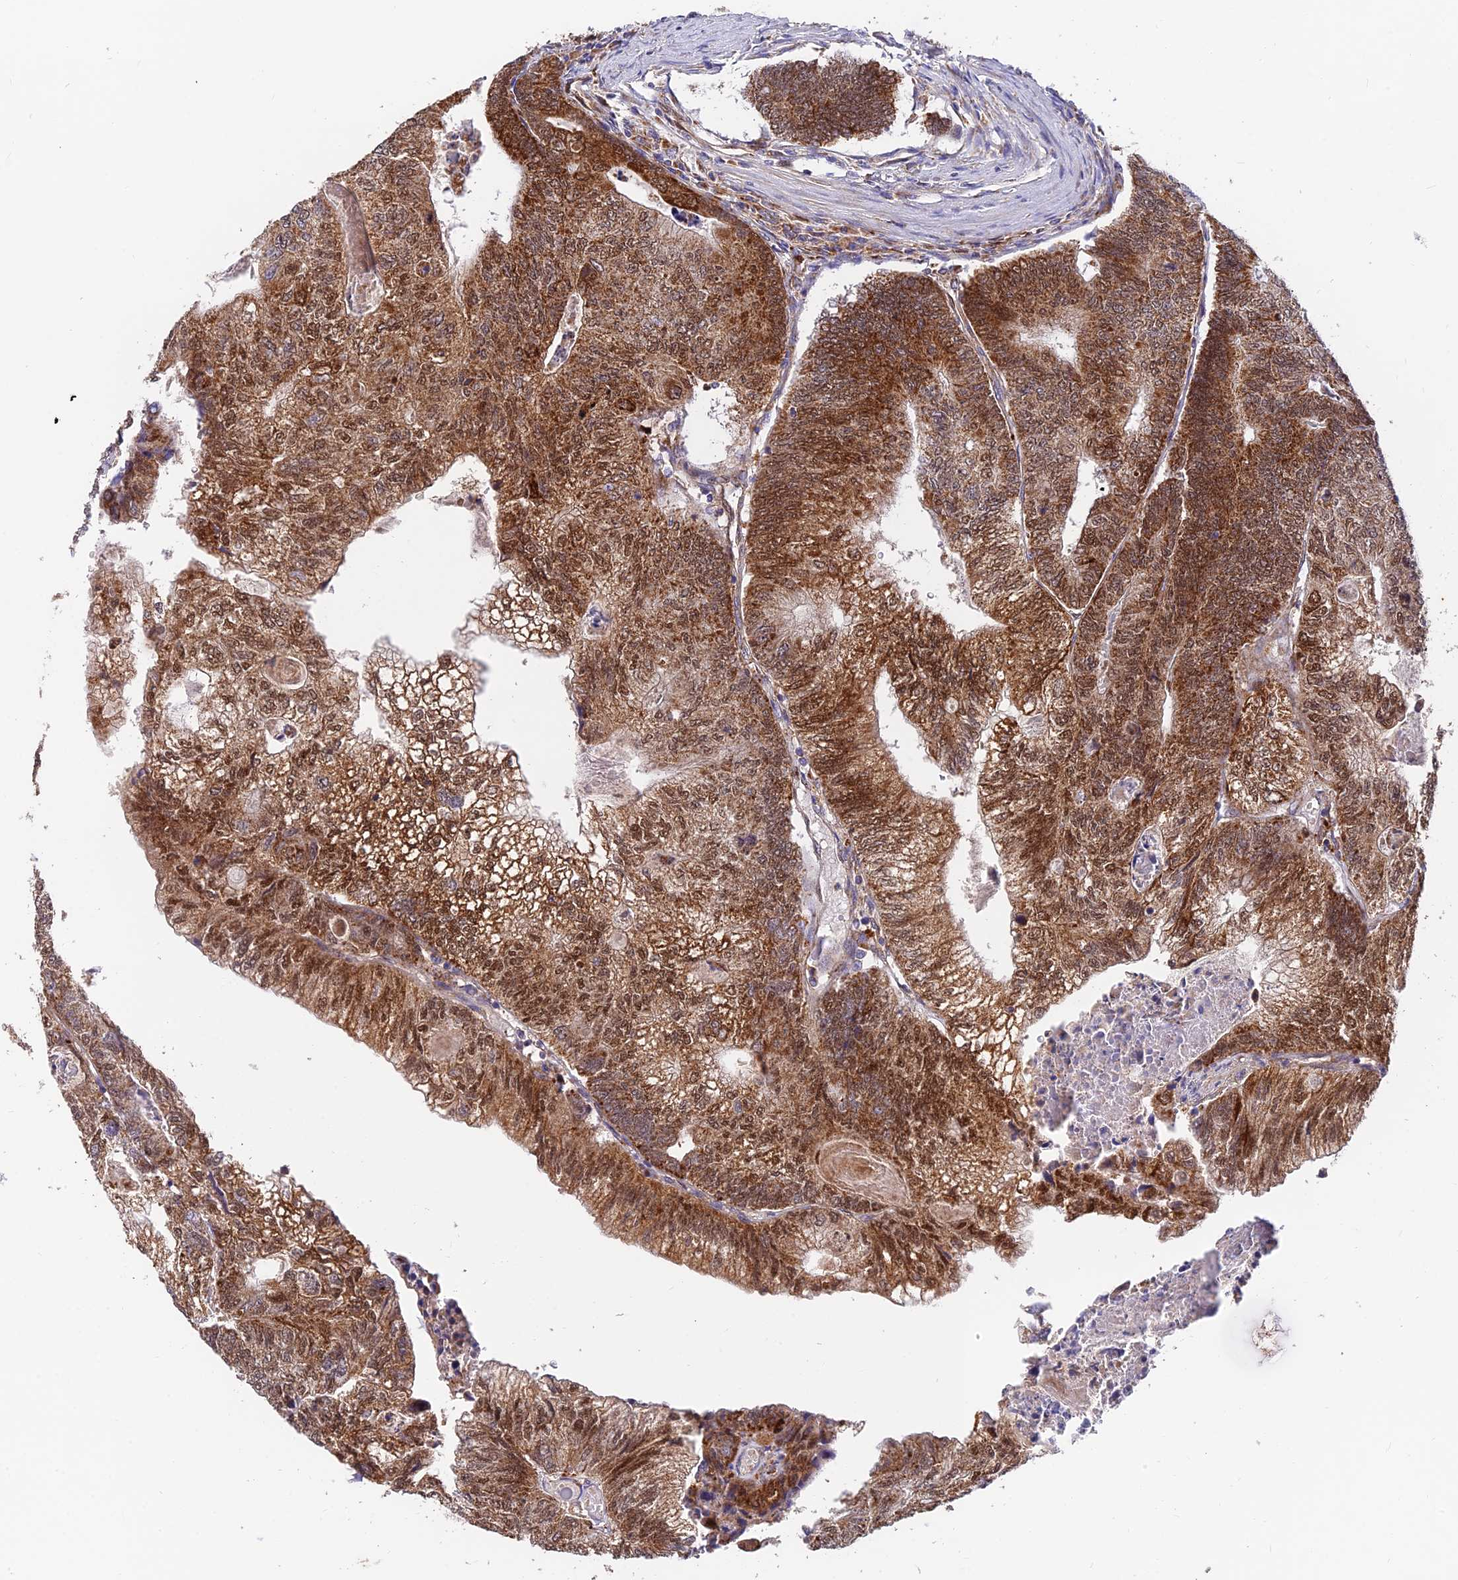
{"staining": {"intensity": "moderate", "quantity": ">75%", "location": "cytoplasmic/membranous,nuclear"}, "tissue": "colorectal cancer", "cell_type": "Tumor cells", "image_type": "cancer", "snomed": [{"axis": "morphology", "description": "Adenocarcinoma, NOS"}, {"axis": "topography", "description": "Colon"}], "caption": "Moderate cytoplasmic/membranous and nuclear staining for a protein is seen in about >75% of tumor cells of colorectal cancer using immunohistochemistry.", "gene": "PODNL1", "patient": {"sex": "female", "age": 67}}